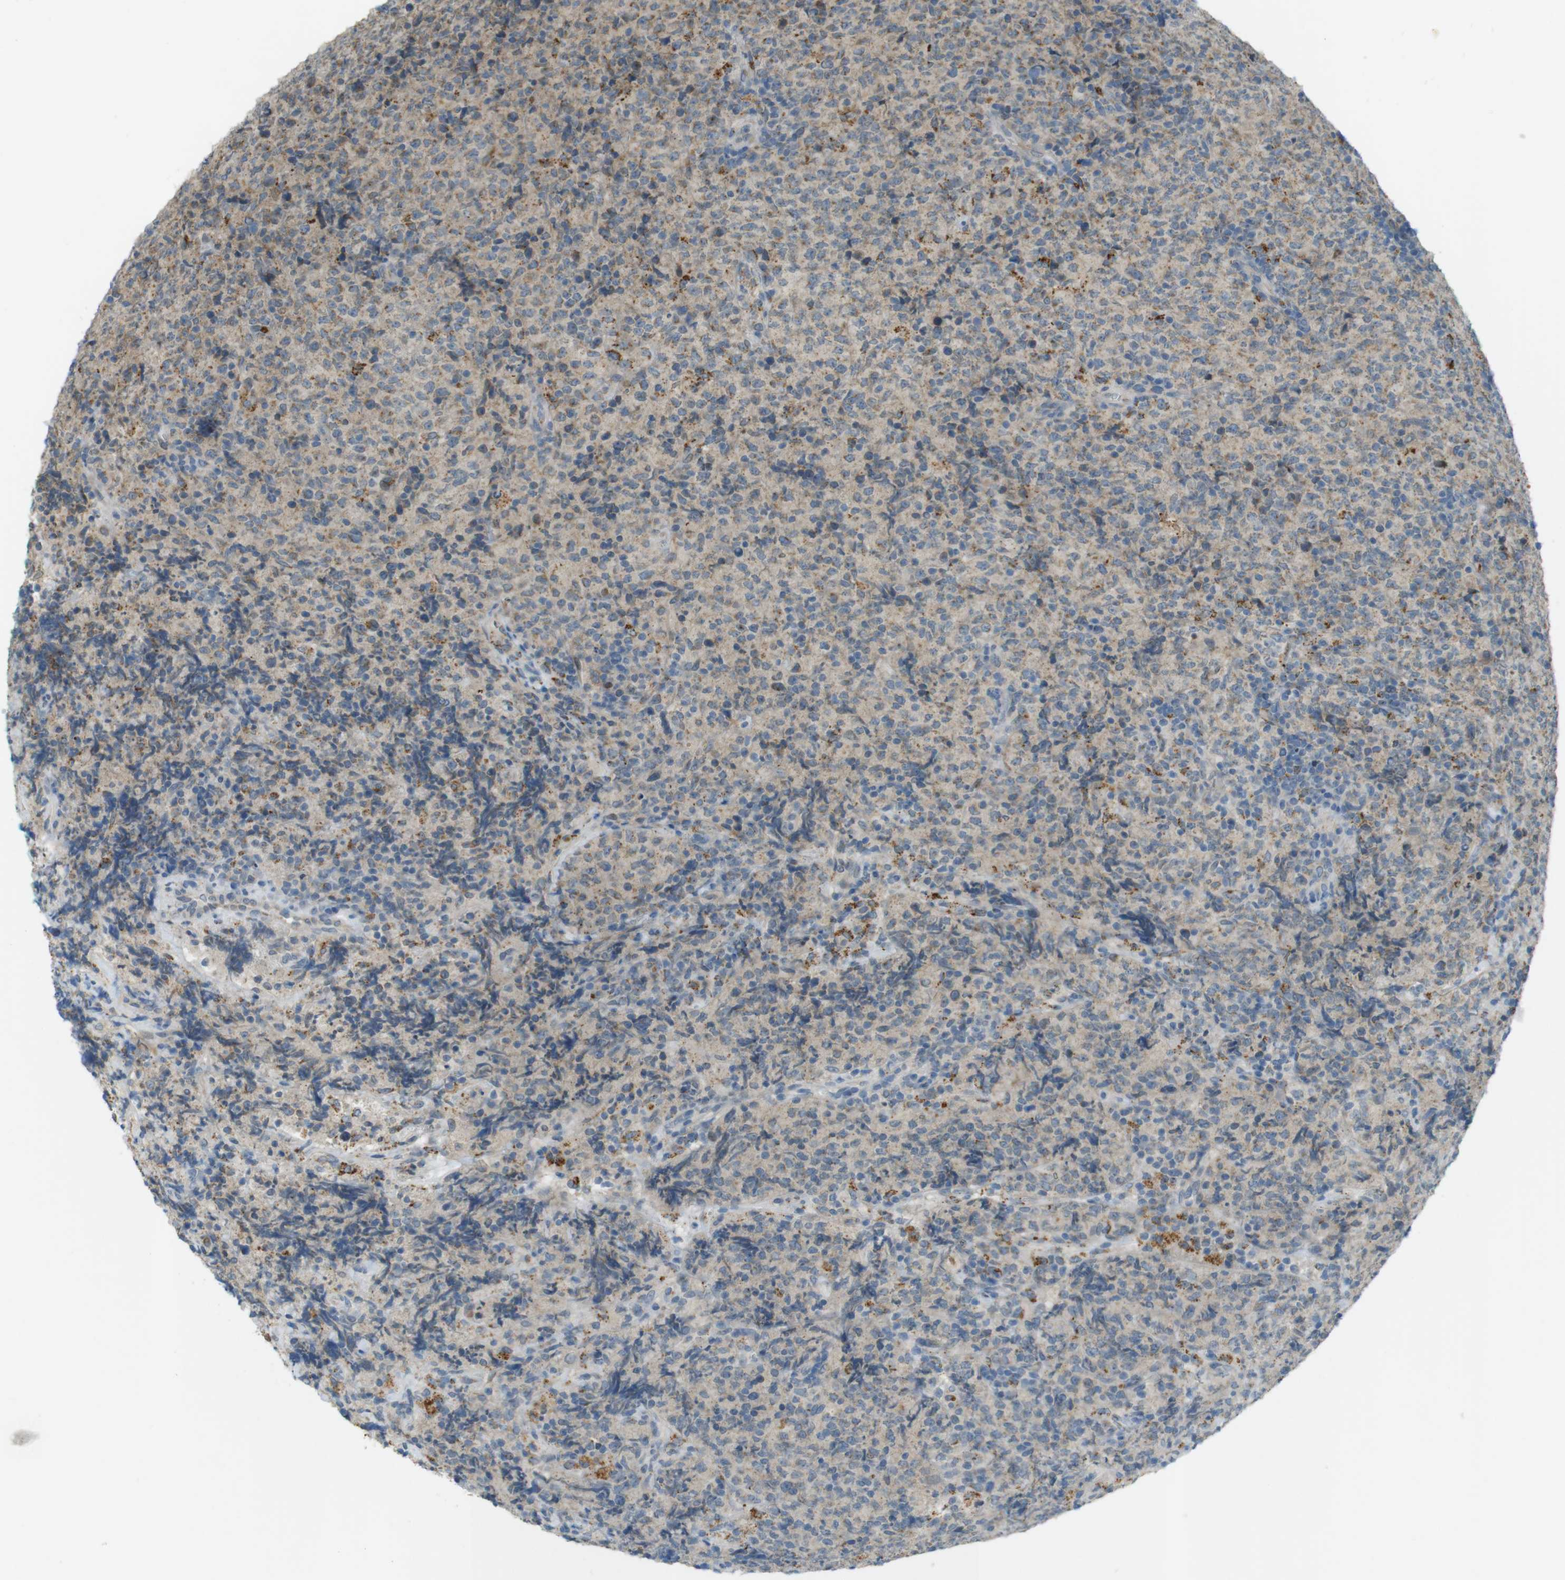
{"staining": {"intensity": "moderate", "quantity": ">75%", "location": "cytoplasmic/membranous"}, "tissue": "lymphoma", "cell_type": "Tumor cells", "image_type": "cancer", "snomed": [{"axis": "morphology", "description": "Malignant lymphoma, non-Hodgkin's type, High grade"}, {"axis": "topography", "description": "Tonsil"}], "caption": "This image displays immunohistochemistry staining of malignant lymphoma, non-Hodgkin's type (high-grade), with medium moderate cytoplasmic/membranous positivity in approximately >75% of tumor cells.", "gene": "UGT8", "patient": {"sex": "female", "age": 36}}